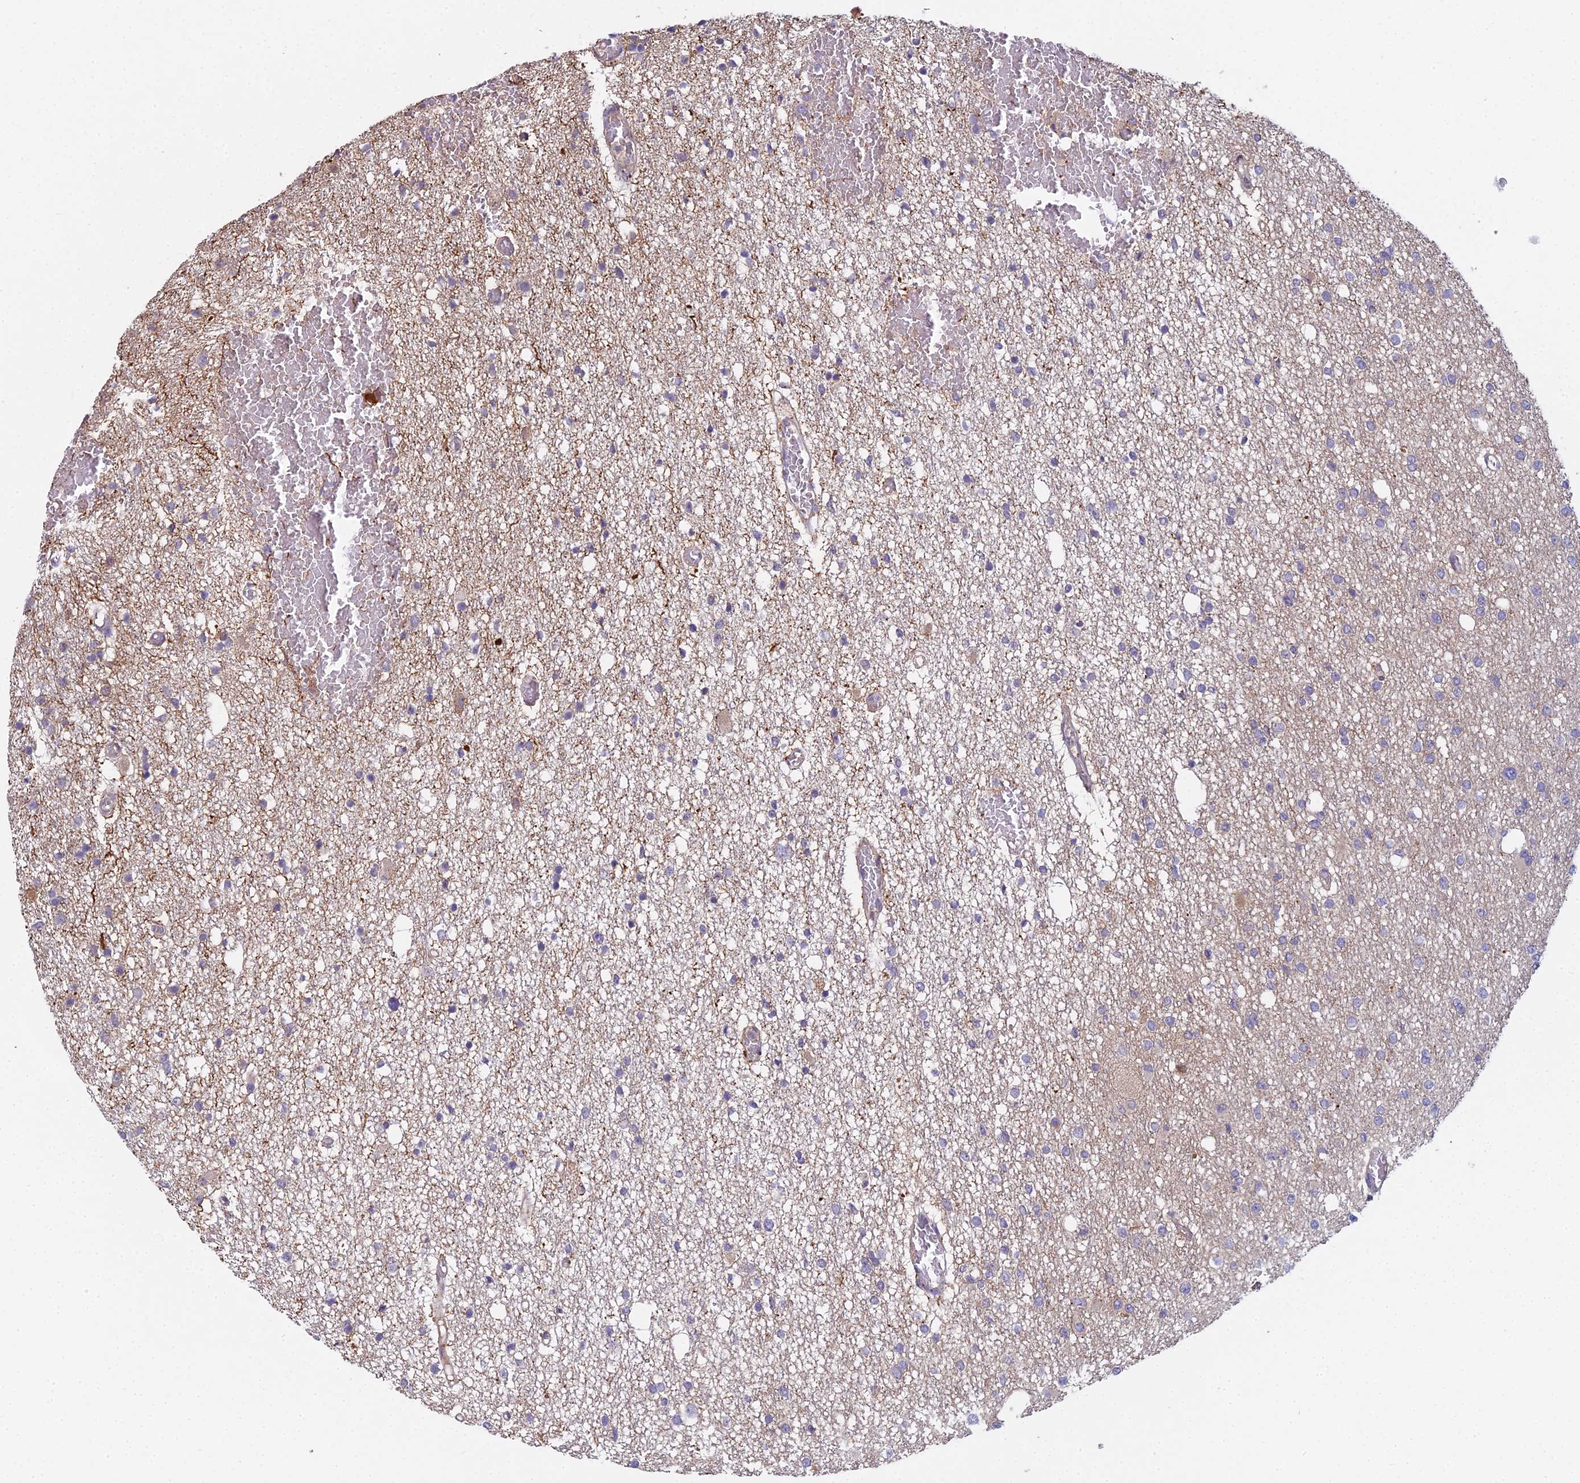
{"staining": {"intensity": "negative", "quantity": "none", "location": "none"}, "tissue": "glioma", "cell_type": "Tumor cells", "image_type": "cancer", "snomed": [{"axis": "morphology", "description": "Glioma, malignant, Low grade"}, {"axis": "topography", "description": "Brain"}], "caption": "IHC of human glioma exhibits no staining in tumor cells.", "gene": "CCDC167", "patient": {"sex": "female", "age": 22}}